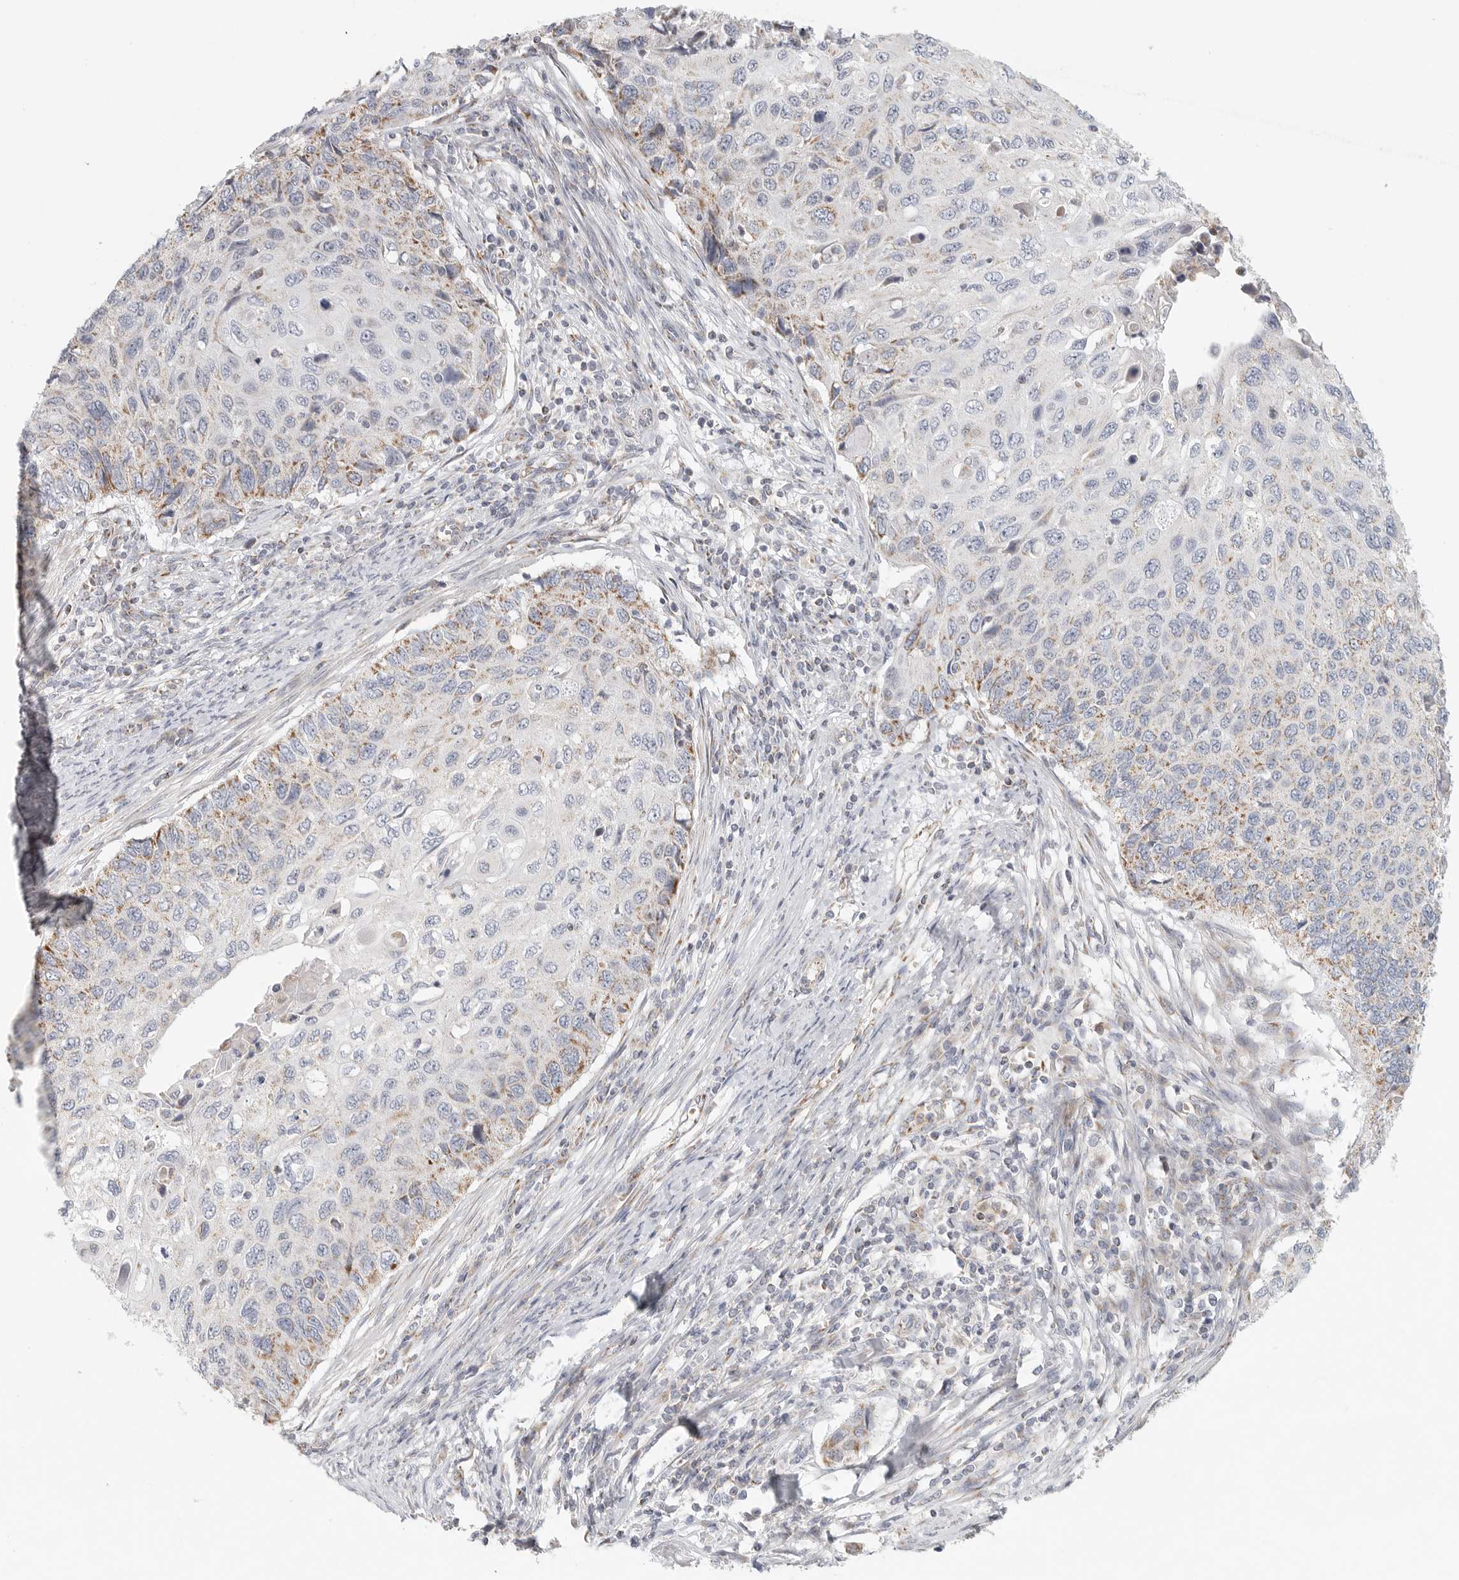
{"staining": {"intensity": "moderate", "quantity": "<25%", "location": "cytoplasmic/membranous"}, "tissue": "cervical cancer", "cell_type": "Tumor cells", "image_type": "cancer", "snomed": [{"axis": "morphology", "description": "Squamous cell carcinoma, NOS"}, {"axis": "topography", "description": "Cervix"}], "caption": "Tumor cells reveal moderate cytoplasmic/membranous staining in approximately <25% of cells in cervical squamous cell carcinoma.", "gene": "SLC25A26", "patient": {"sex": "female", "age": 70}}